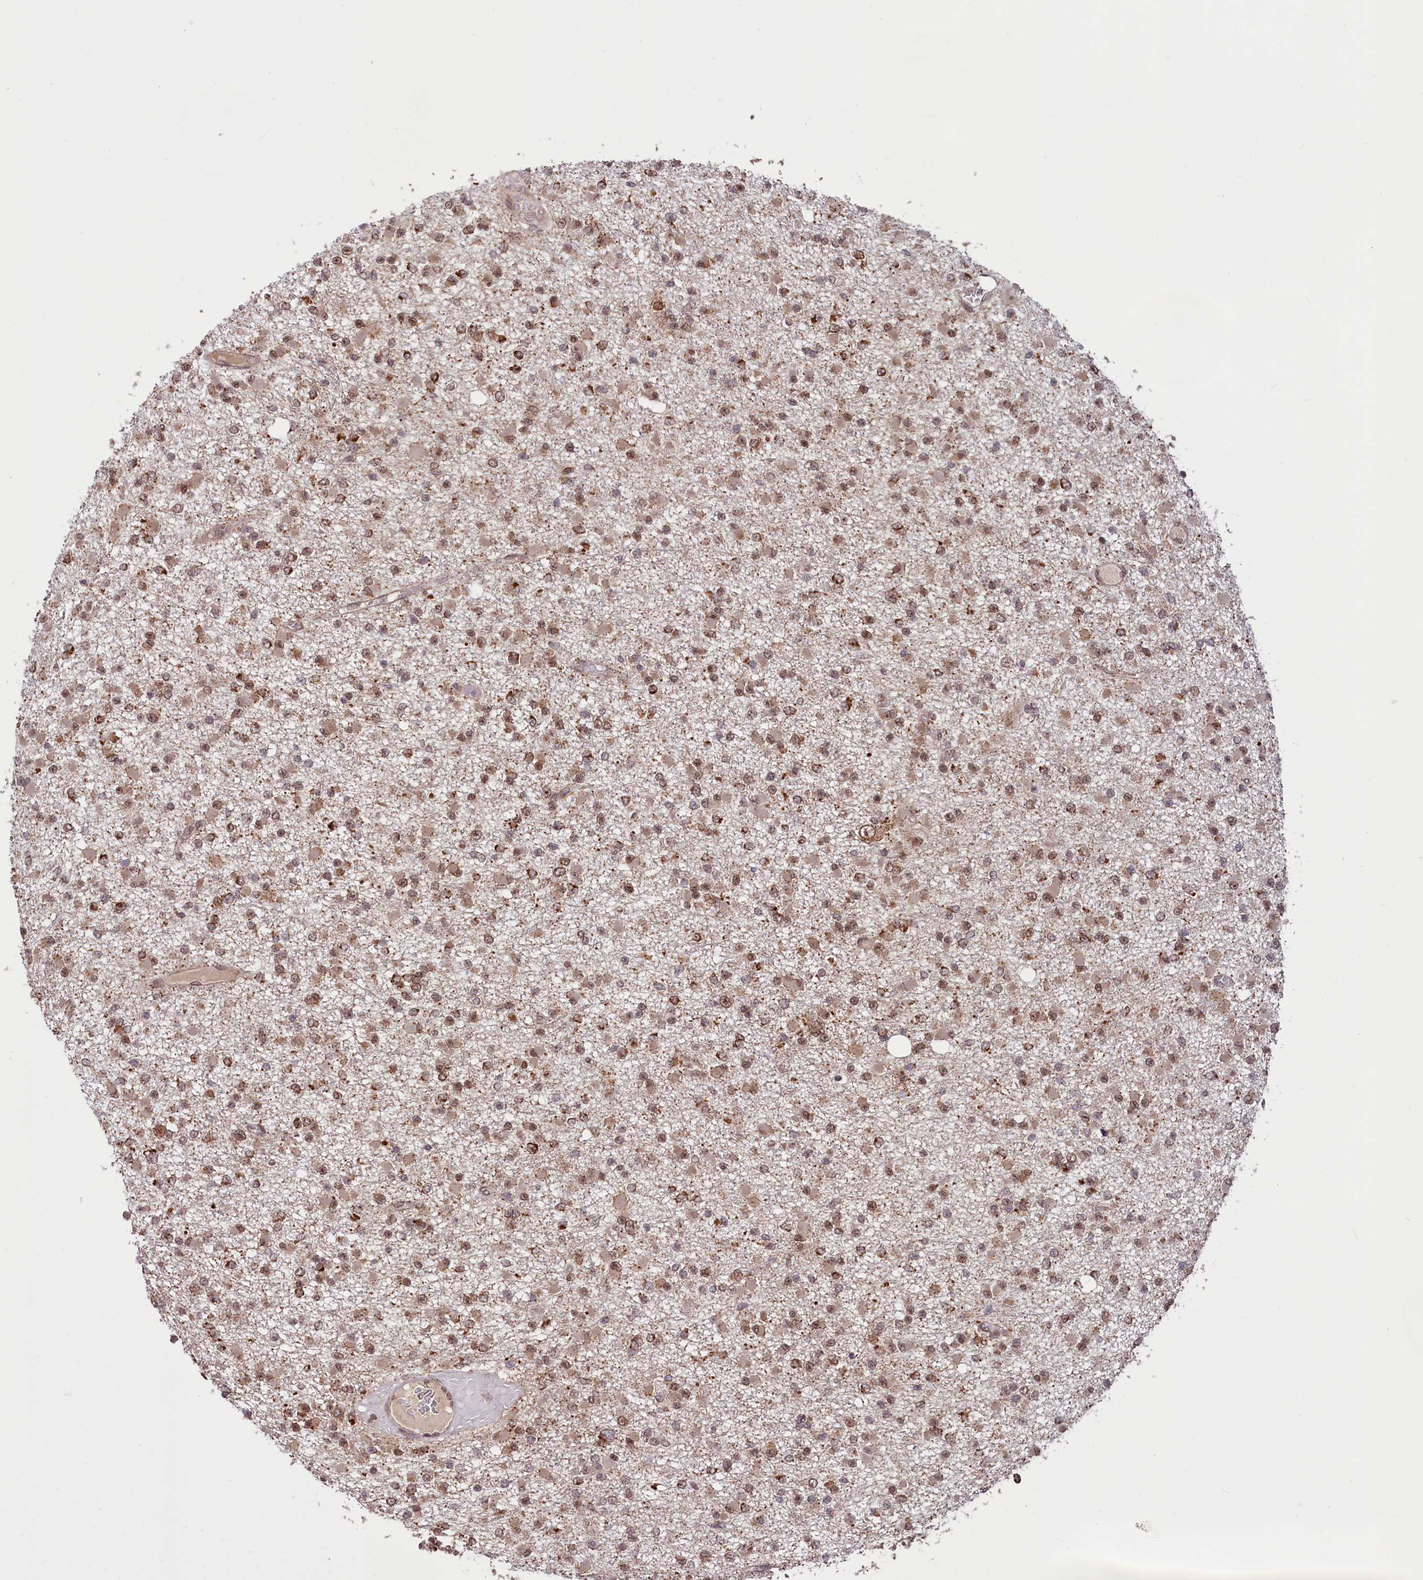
{"staining": {"intensity": "moderate", "quantity": ">75%", "location": "cytoplasmic/membranous,nuclear"}, "tissue": "glioma", "cell_type": "Tumor cells", "image_type": "cancer", "snomed": [{"axis": "morphology", "description": "Glioma, malignant, Low grade"}, {"axis": "topography", "description": "Brain"}], "caption": "Moderate cytoplasmic/membranous and nuclear protein staining is identified in about >75% of tumor cells in malignant low-grade glioma.", "gene": "PHC3", "patient": {"sex": "female", "age": 22}}